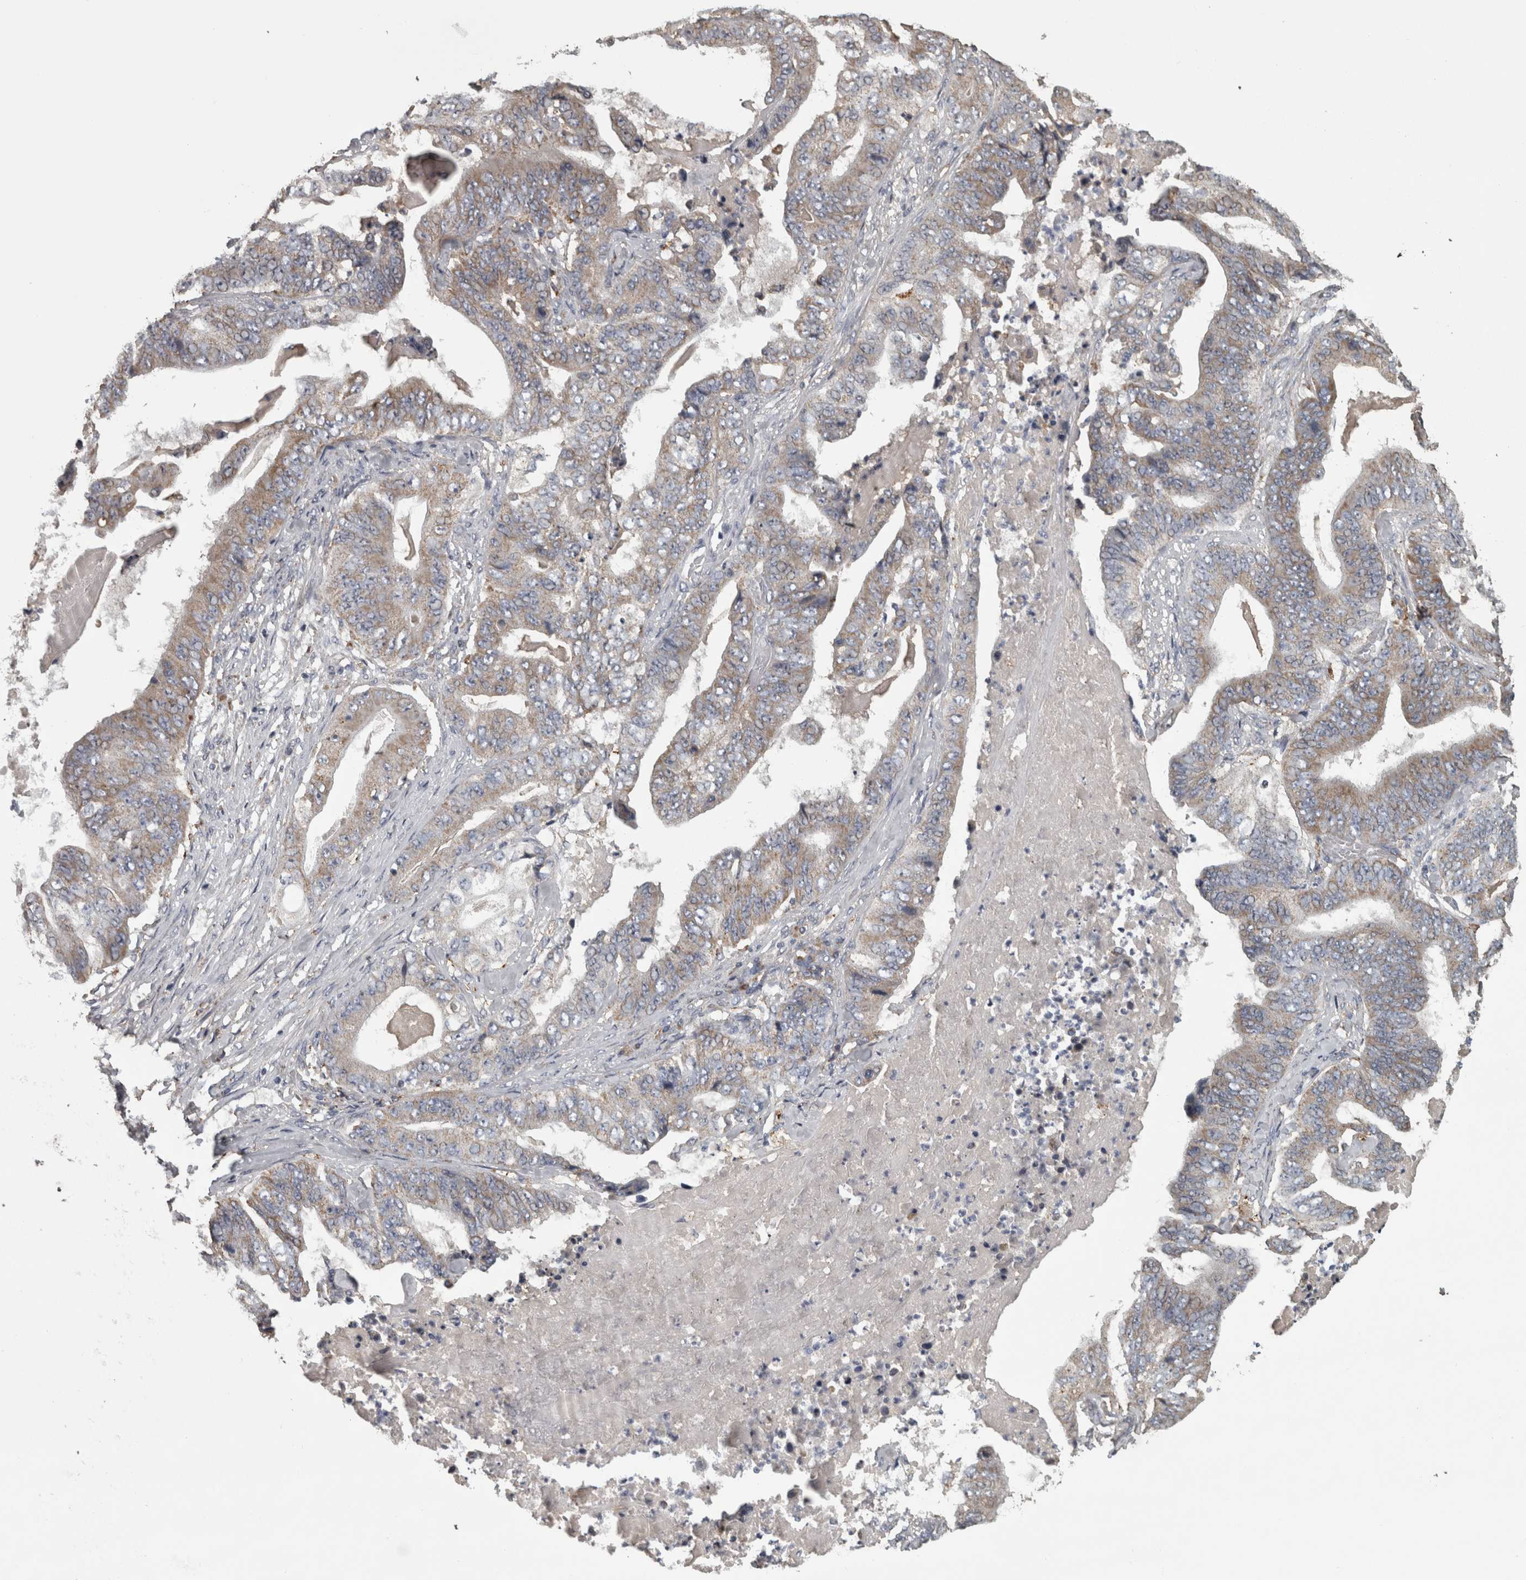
{"staining": {"intensity": "weak", "quantity": ">75%", "location": "cytoplasmic/membranous"}, "tissue": "stomach cancer", "cell_type": "Tumor cells", "image_type": "cancer", "snomed": [{"axis": "morphology", "description": "Adenocarcinoma, NOS"}, {"axis": "topography", "description": "Stomach"}], "caption": "DAB (3,3'-diaminobenzidine) immunohistochemical staining of stomach adenocarcinoma exhibits weak cytoplasmic/membranous protein expression in approximately >75% of tumor cells.", "gene": "FRK", "patient": {"sex": "female", "age": 73}}